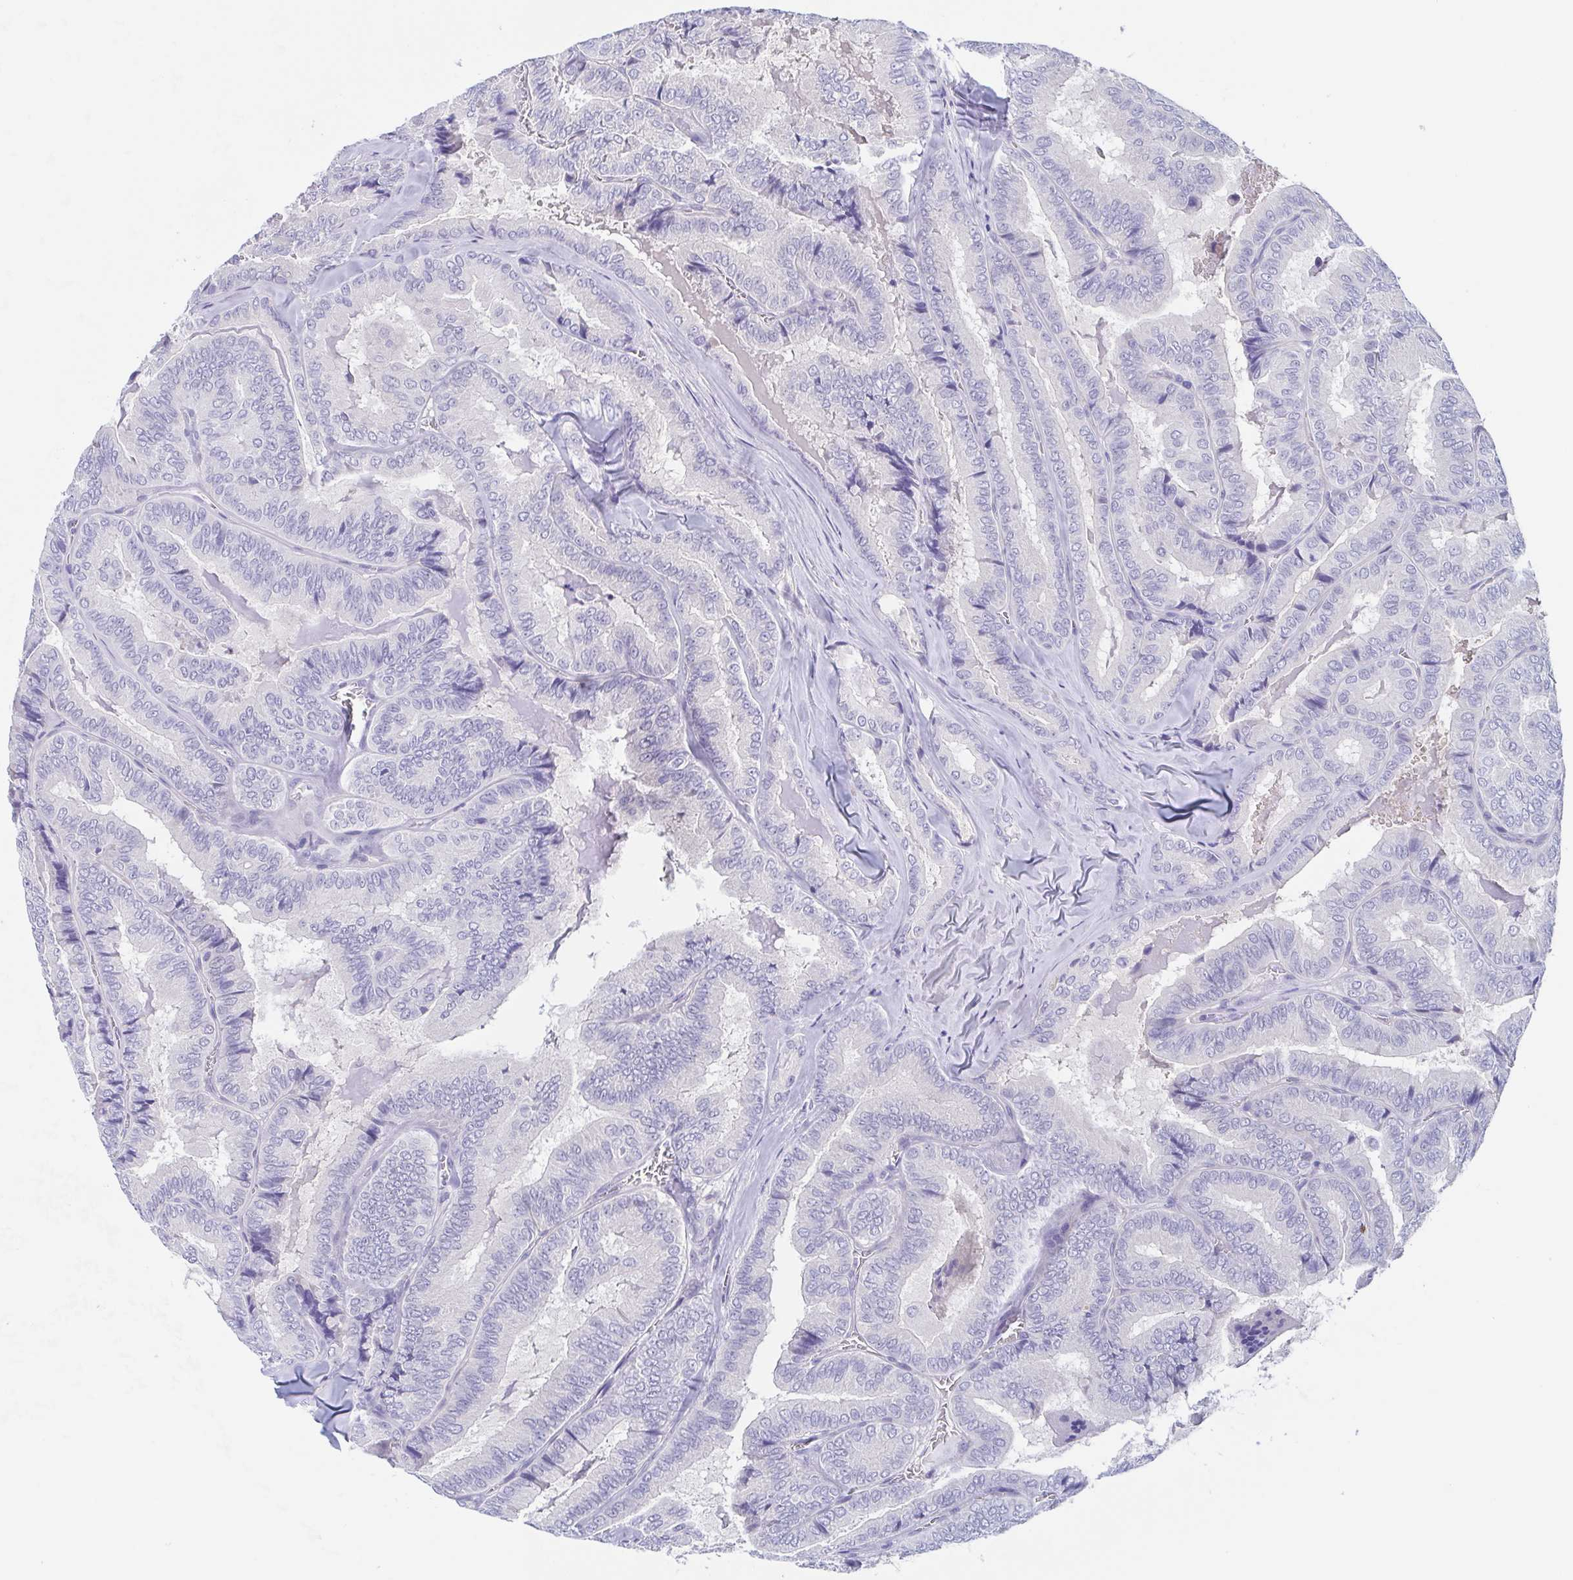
{"staining": {"intensity": "negative", "quantity": "none", "location": "none"}, "tissue": "thyroid cancer", "cell_type": "Tumor cells", "image_type": "cancer", "snomed": [{"axis": "morphology", "description": "Papillary adenocarcinoma, NOS"}, {"axis": "topography", "description": "Thyroid gland"}], "caption": "An image of human thyroid cancer is negative for staining in tumor cells.", "gene": "TEX12", "patient": {"sex": "female", "age": 75}}